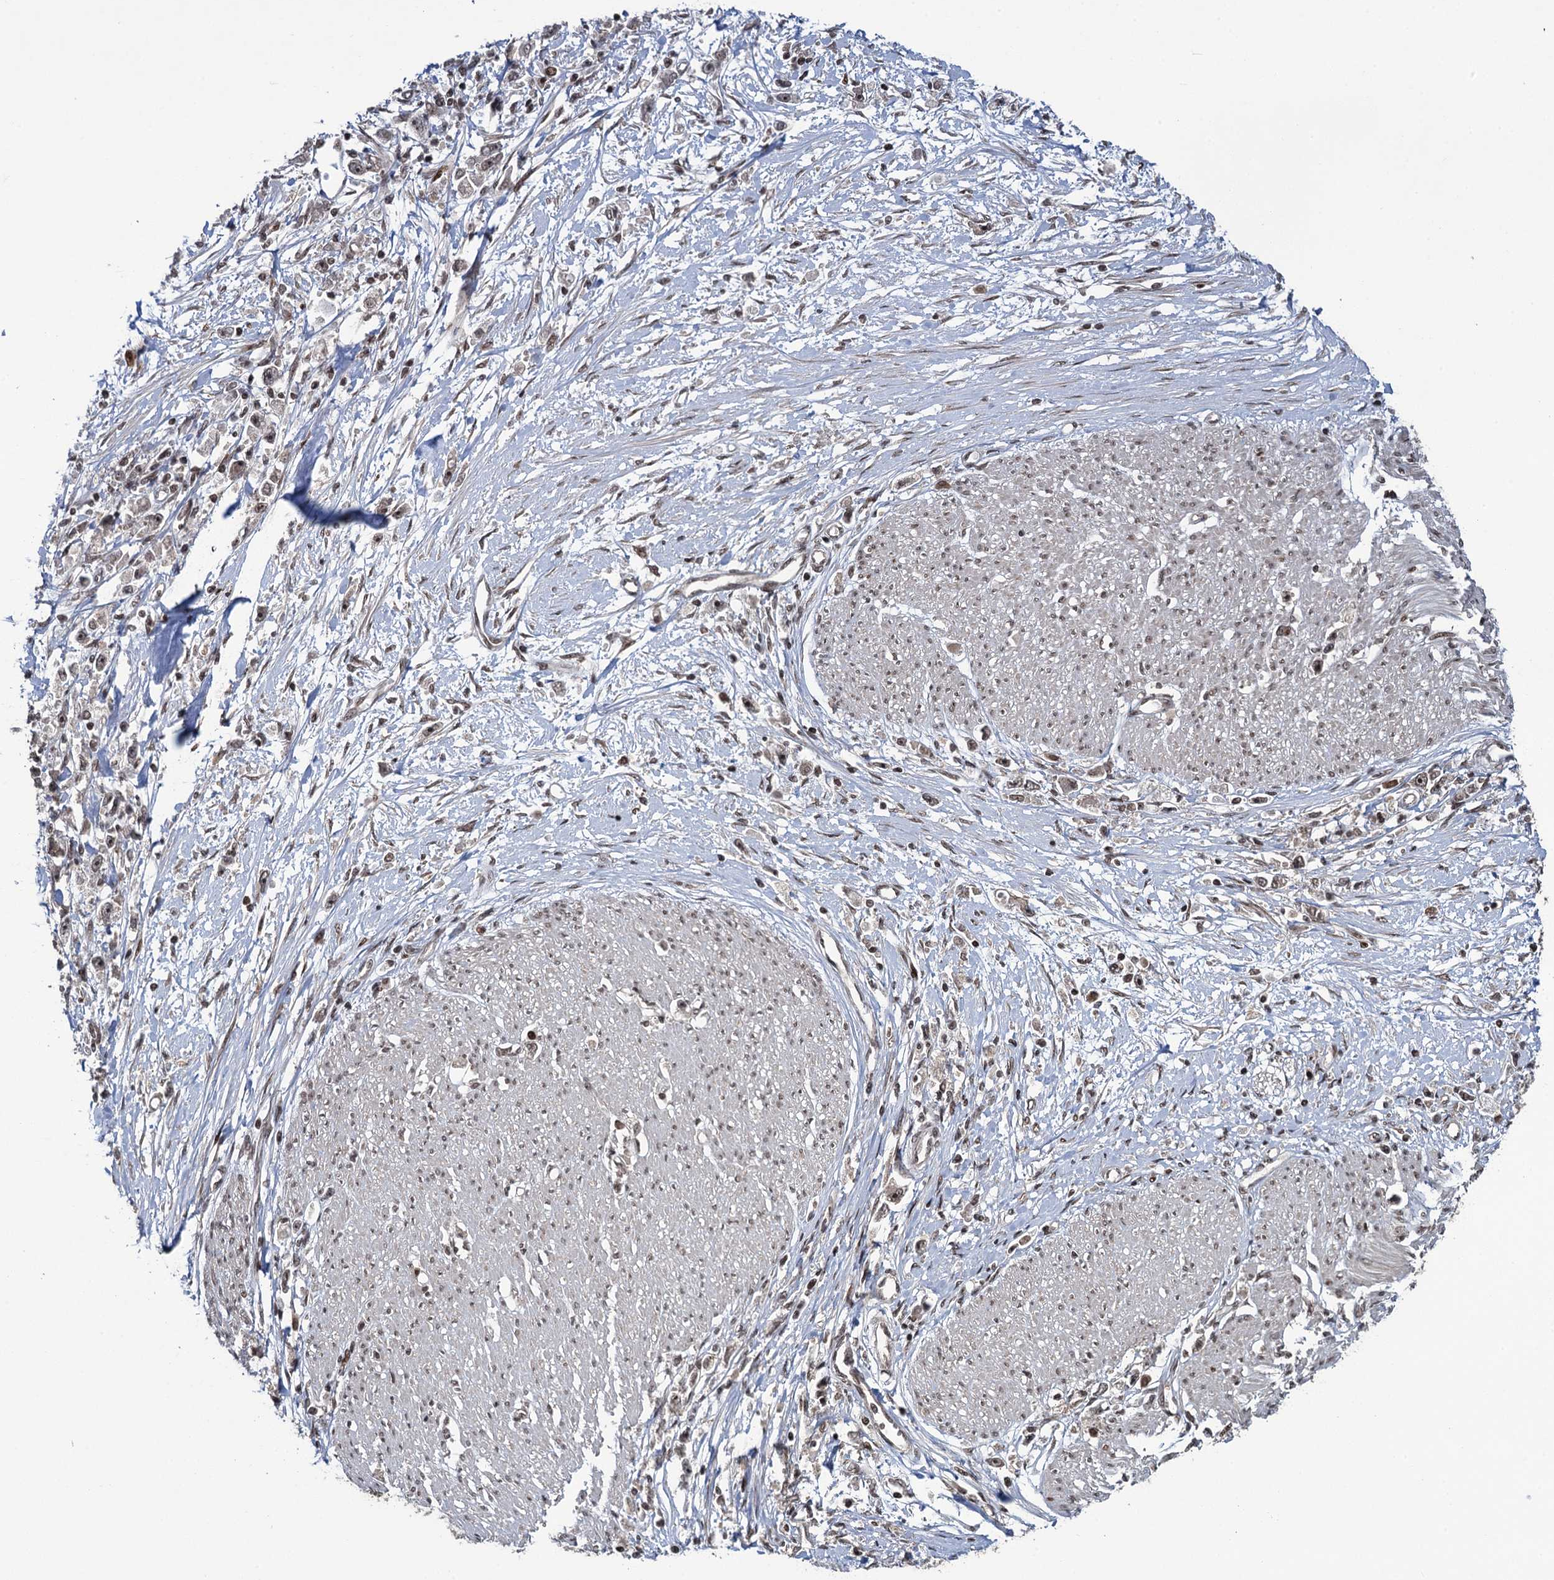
{"staining": {"intensity": "moderate", "quantity": ">75%", "location": "nuclear"}, "tissue": "stomach cancer", "cell_type": "Tumor cells", "image_type": "cancer", "snomed": [{"axis": "morphology", "description": "Adenocarcinoma, NOS"}, {"axis": "topography", "description": "Stomach"}], "caption": "Immunohistochemical staining of stomach cancer (adenocarcinoma) exhibits medium levels of moderate nuclear protein staining in approximately >75% of tumor cells.", "gene": "ZNF169", "patient": {"sex": "female", "age": 59}}